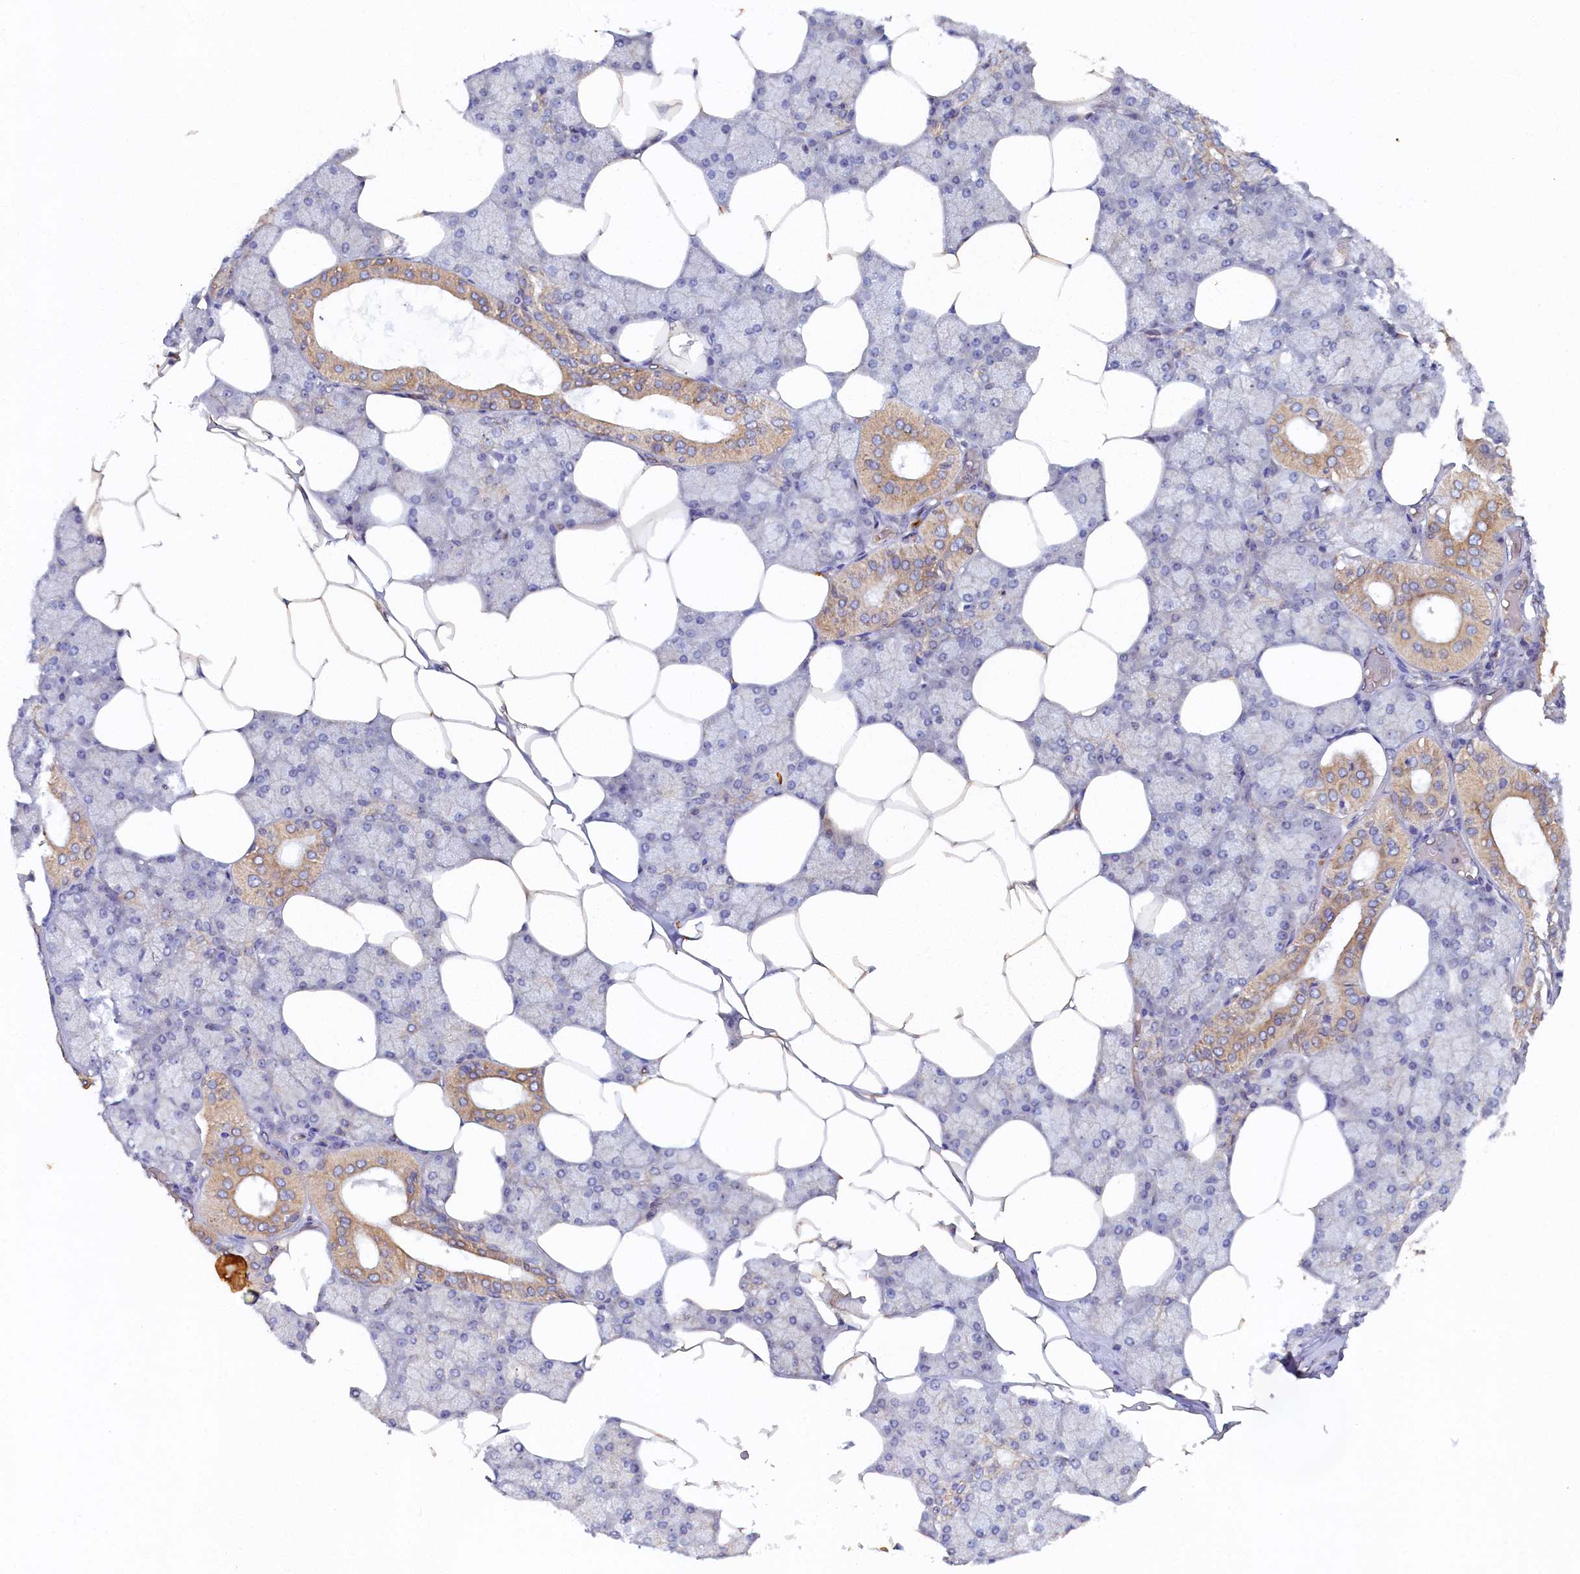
{"staining": {"intensity": "moderate", "quantity": "25%-75%", "location": "cytoplasmic/membranous"}, "tissue": "salivary gland", "cell_type": "Glandular cells", "image_type": "normal", "snomed": [{"axis": "morphology", "description": "Normal tissue, NOS"}, {"axis": "topography", "description": "Salivary gland"}], "caption": "Salivary gland stained with DAB (3,3'-diaminobenzidine) immunohistochemistry reveals medium levels of moderate cytoplasmic/membranous expression in about 25%-75% of glandular cells.", "gene": "CEP20", "patient": {"sex": "male", "age": 62}}